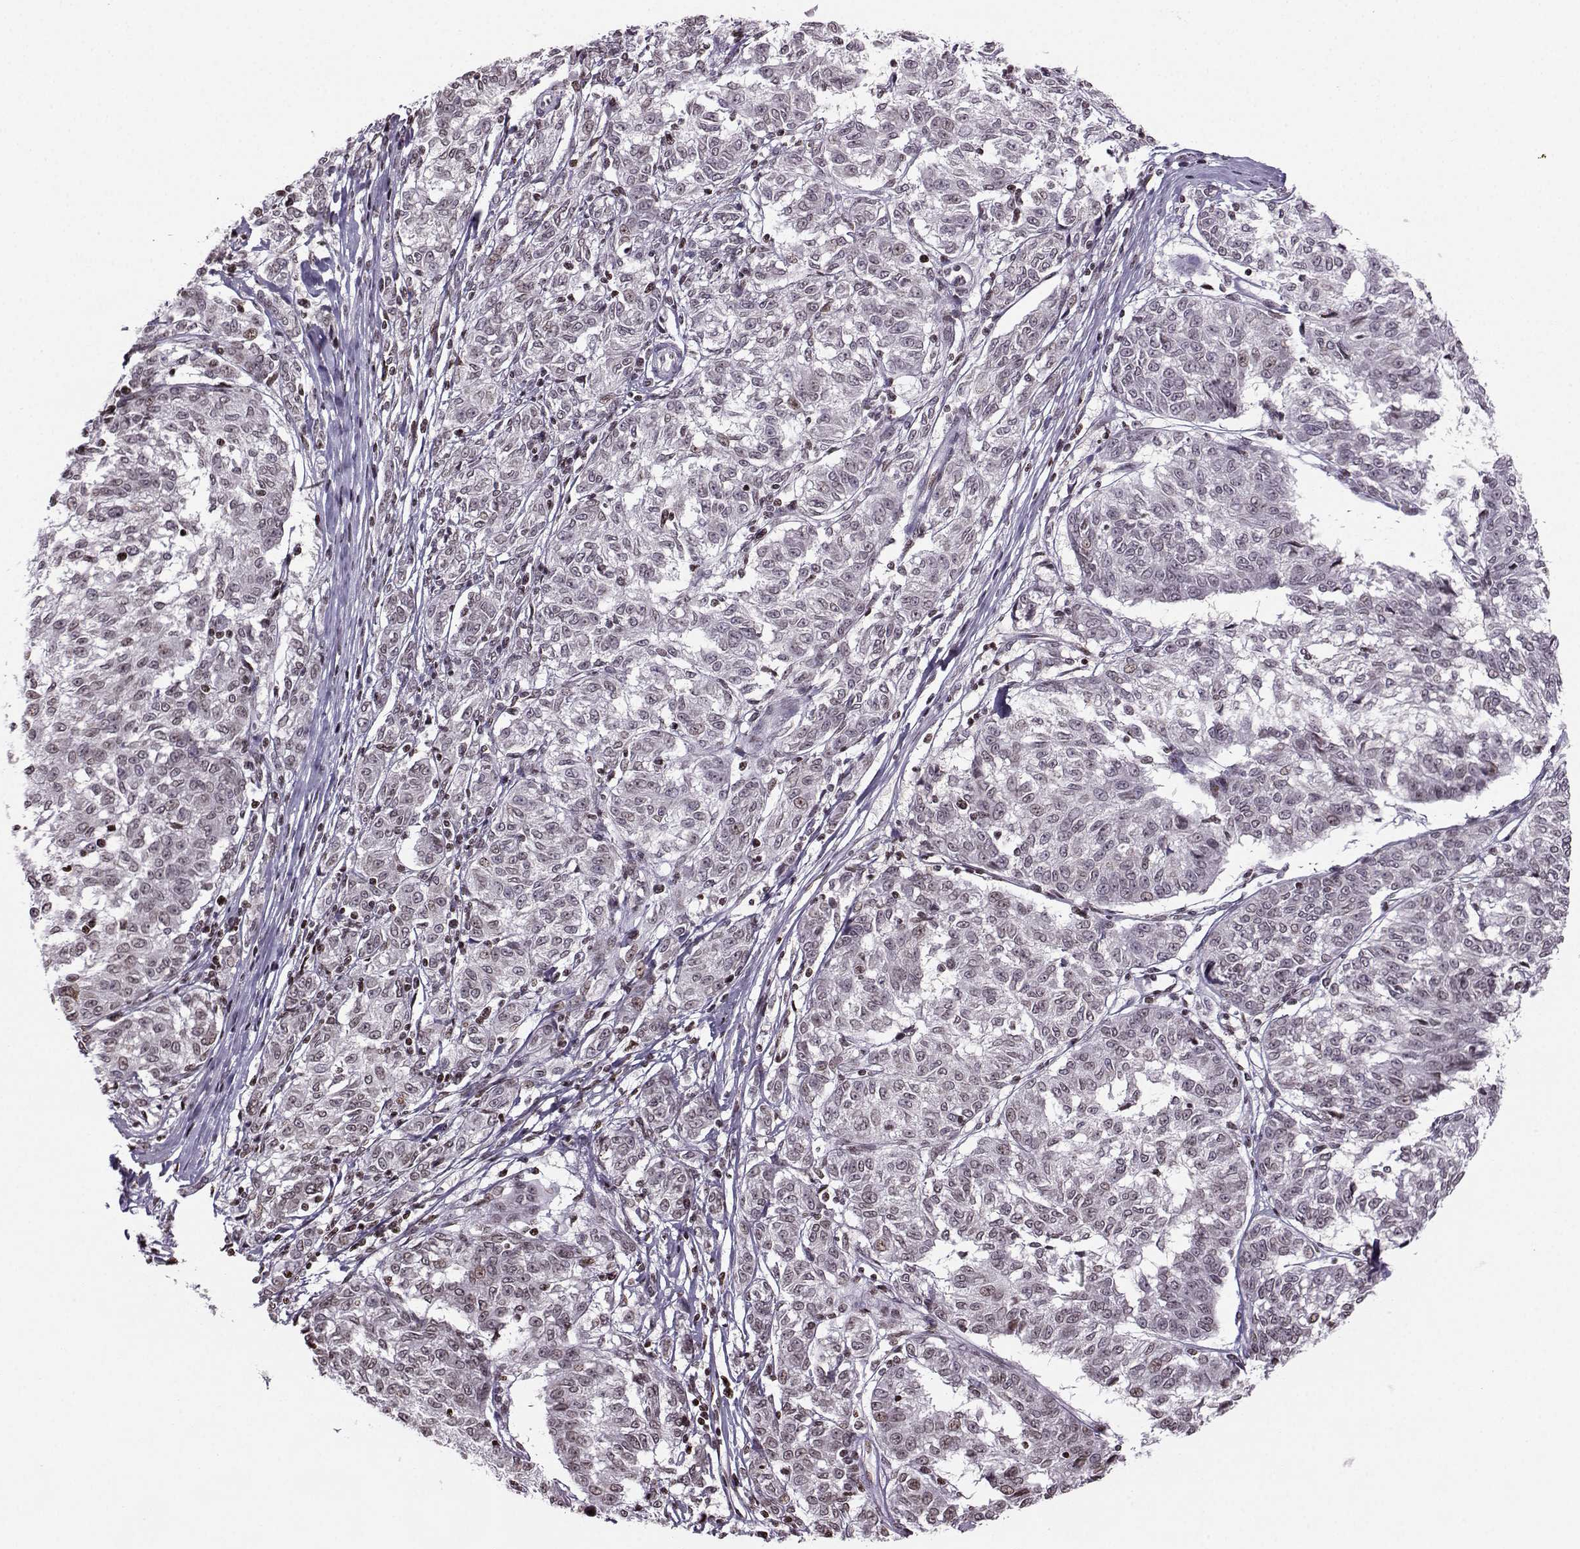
{"staining": {"intensity": "weak", "quantity": "<25%", "location": "nuclear"}, "tissue": "melanoma", "cell_type": "Tumor cells", "image_type": "cancer", "snomed": [{"axis": "morphology", "description": "Malignant melanoma, NOS"}, {"axis": "topography", "description": "Skin"}], "caption": "This is an immunohistochemistry (IHC) image of human melanoma. There is no positivity in tumor cells.", "gene": "ZNF19", "patient": {"sex": "female", "age": 72}}